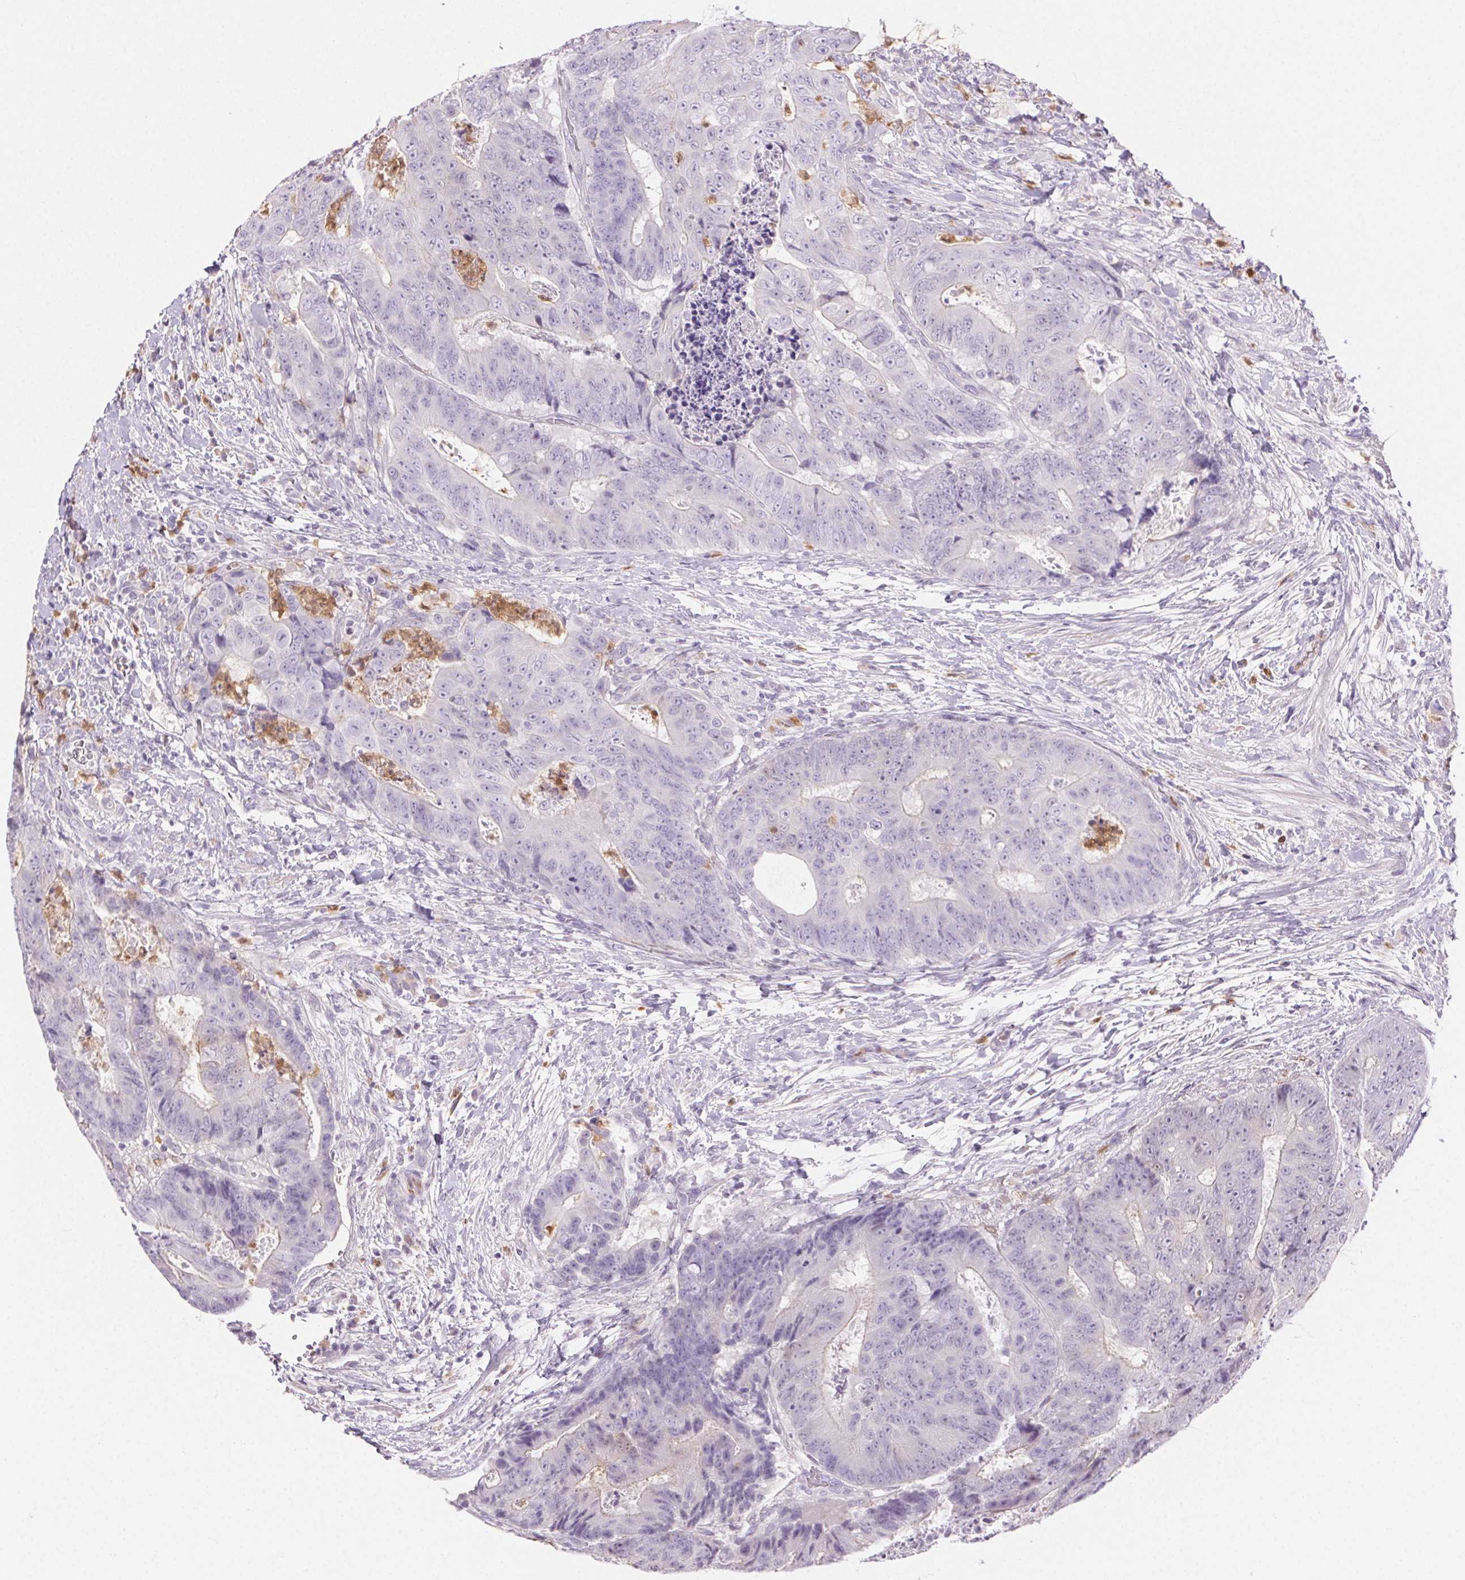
{"staining": {"intensity": "negative", "quantity": "none", "location": "none"}, "tissue": "colorectal cancer", "cell_type": "Tumor cells", "image_type": "cancer", "snomed": [{"axis": "morphology", "description": "Adenocarcinoma, NOS"}, {"axis": "topography", "description": "Colon"}], "caption": "Image shows no protein expression in tumor cells of colorectal cancer (adenocarcinoma) tissue.", "gene": "TMEM45A", "patient": {"sex": "female", "age": 48}}